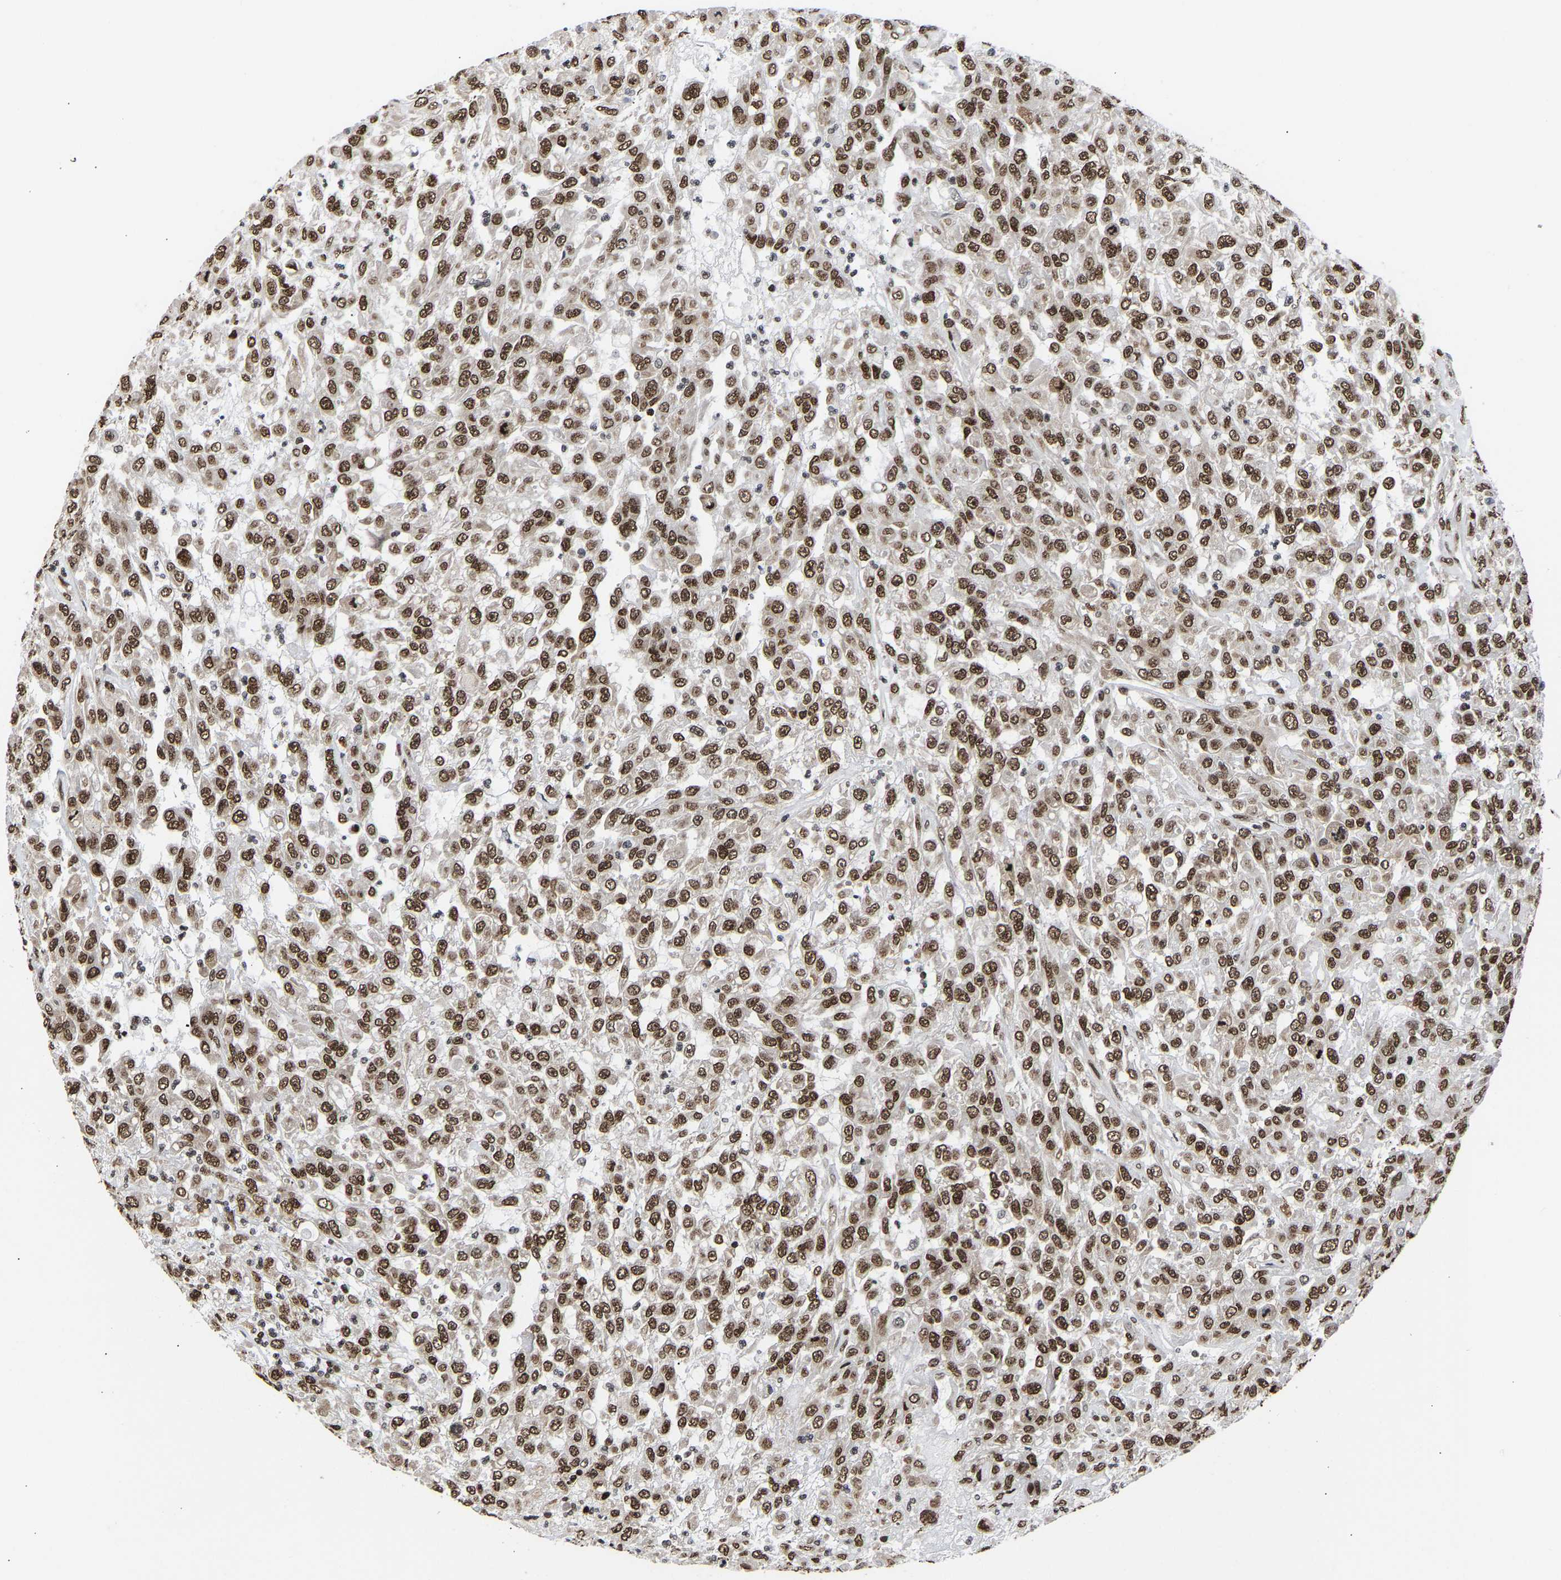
{"staining": {"intensity": "strong", "quantity": ">75%", "location": "nuclear"}, "tissue": "urothelial cancer", "cell_type": "Tumor cells", "image_type": "cancer", "snomed": [{"axis": "morphology", "description": "Urothelial carcinoma, High grade"}, {"axis": "topography", "description": "Urinary bladder"}], "caption": "Immunohistochemistry staining of urothelial carcinoma (high-grade), which shows high levels of strong nuclear expression in approximately >75% of tumor cells indicating strong nuclear protein staining. The staining was performed using DAB (brown) for protein detection and nuclei were counterstained in hematoxylin (blue).", "gene": "PSIP1", "patient": {"sex": "male", "age": 46}}